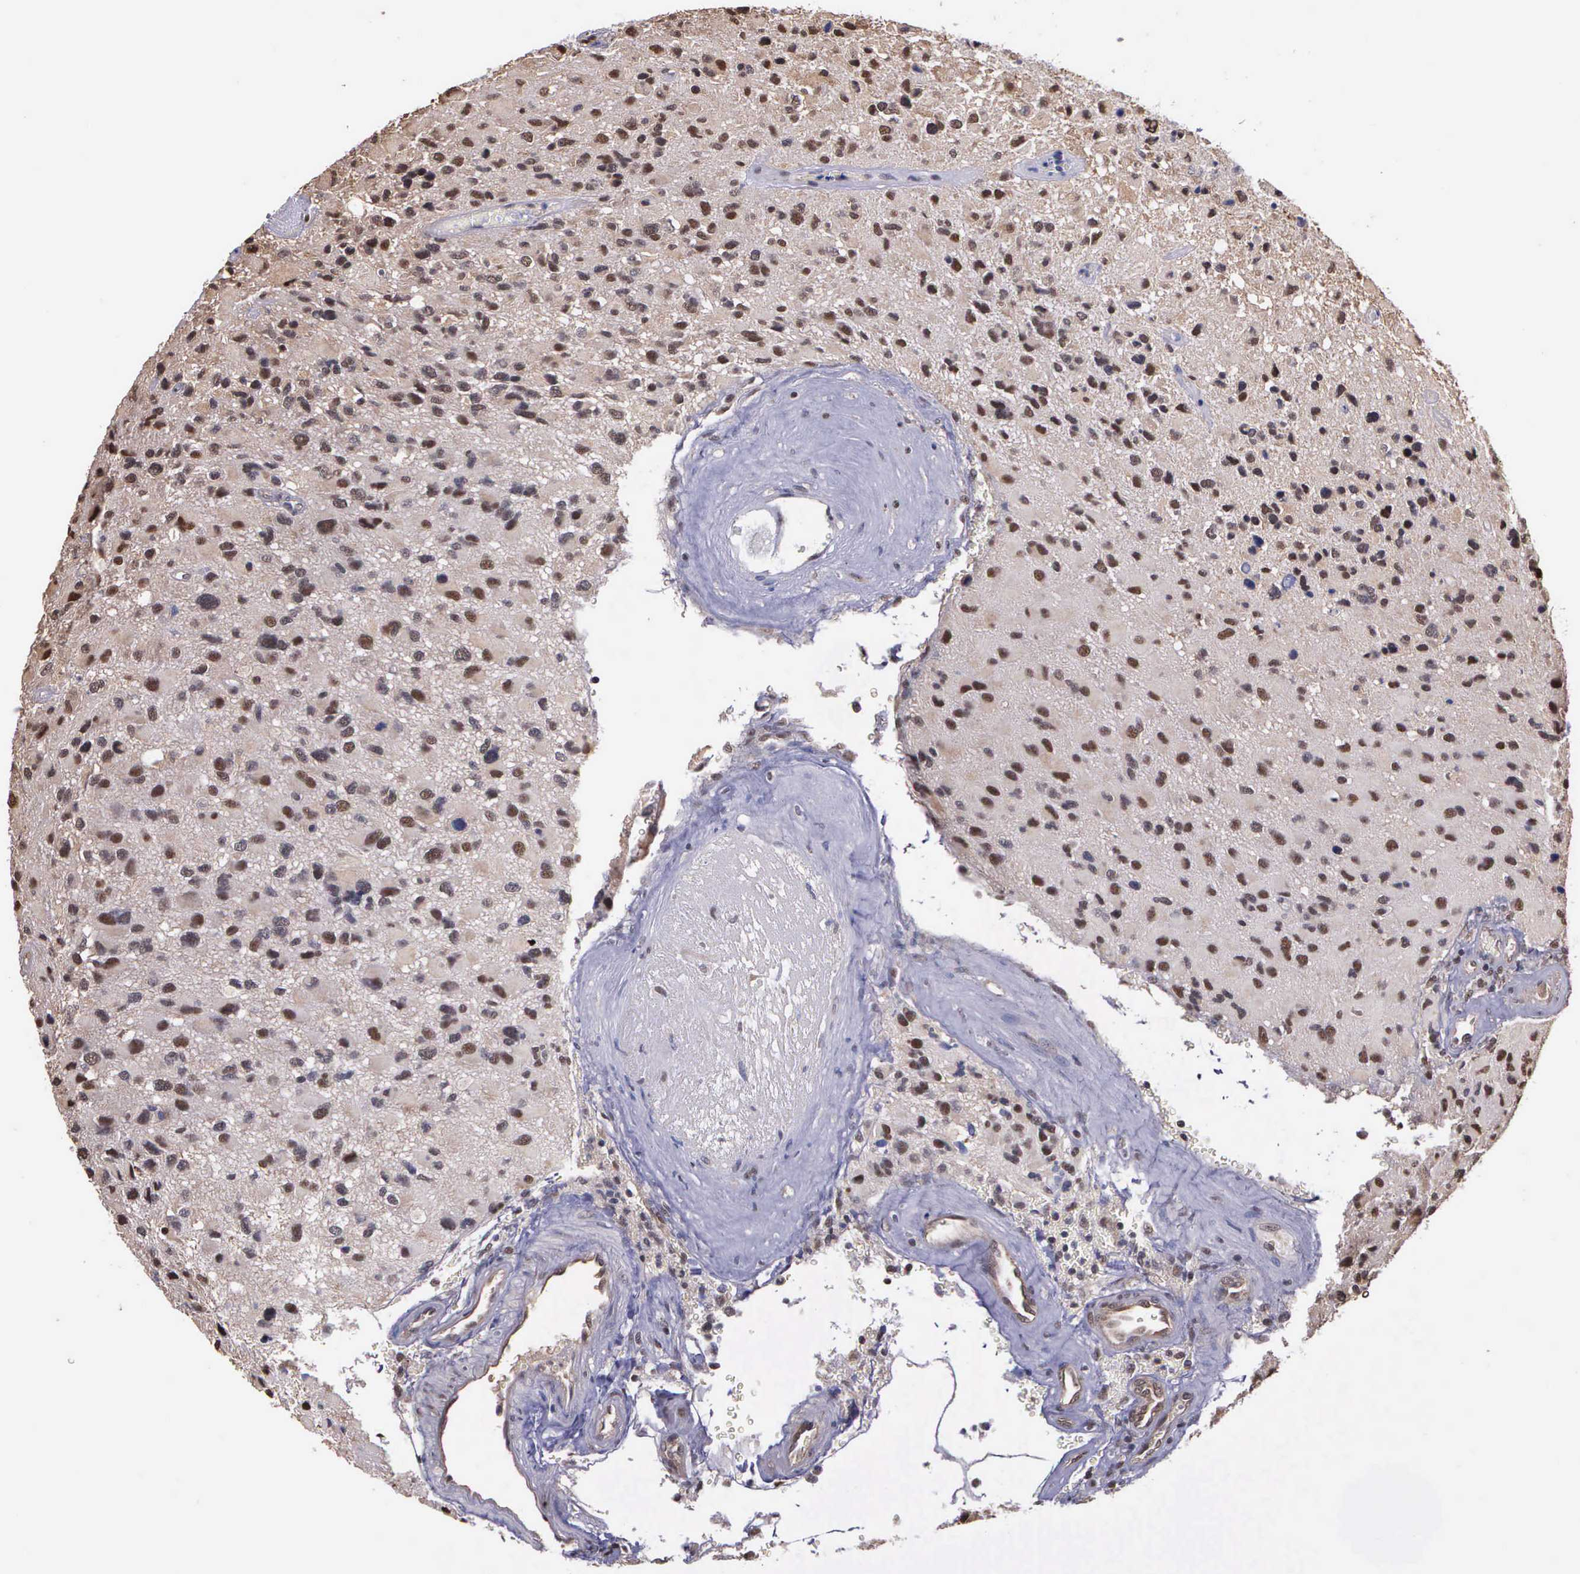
{"staining": {"intensity": "weak", "quantity": ">75%", "location": "cytoplasmic/membranous,nuclear"}, "tissue": "glioma", "cell_type": "Tumor cells", "image_type": "cancer", "snomed": [{"axis": "morphology", "description": "Glioma, malignant, High grade"}, {"axis": "topography", "description": "Brain"}], "caption": "Glioma tissue displays weak cytoplasmic/membranous and nuclear expression in about >75% of tumor cells, visualized by immunohistochemistry.", "gene": "PSMC1", "patient": {"sex": "male", "age": 69}}